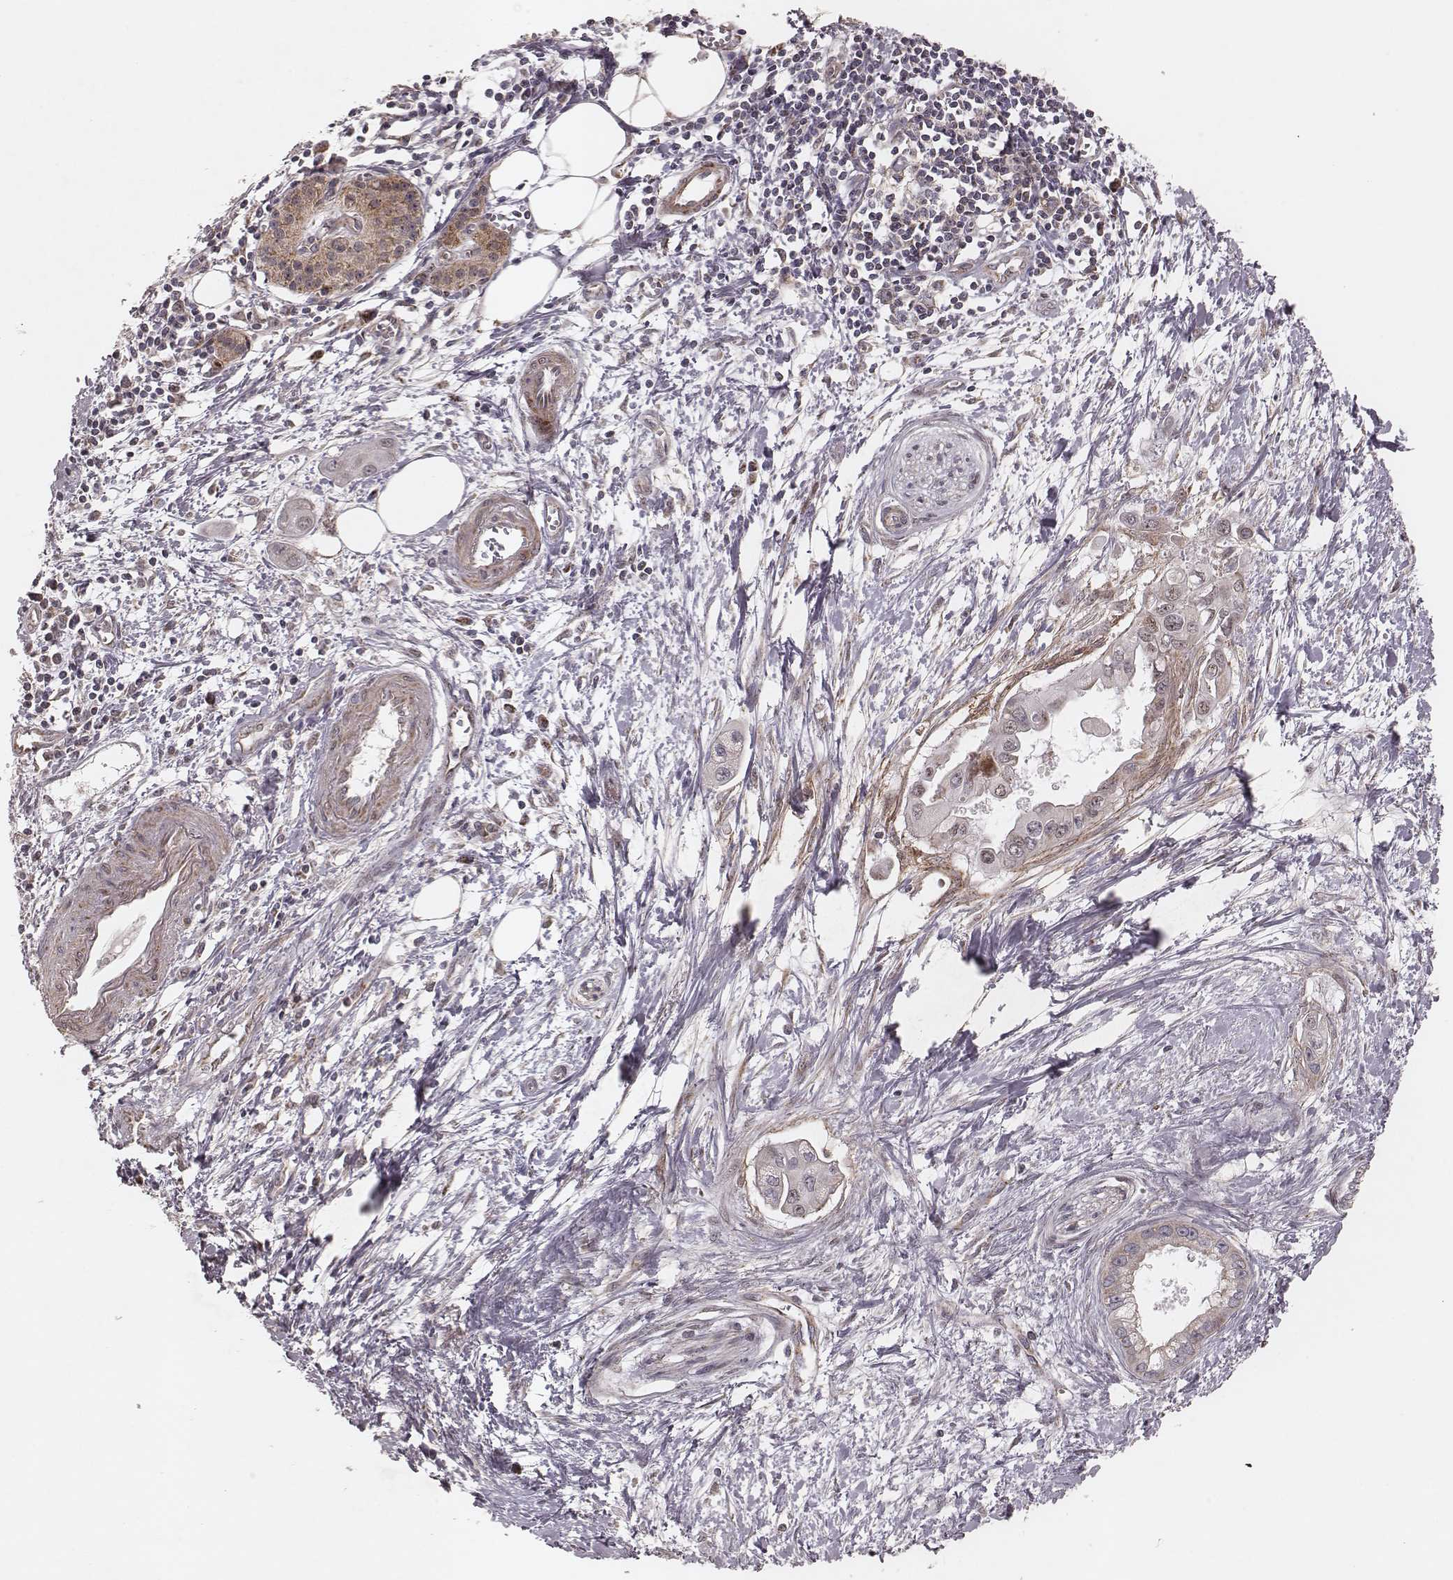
{"staining": {"intensity": "weak", "quantity": "25%-75%", "location": "cytoplasmic/membranous"}, "tissue": "pancreatic cancer", "cell_type": "Tumor cells", "image_type": "cancer", "snomed": [{"axis": "morphology", "description": "Adenocarcinoma, NOS"}, {"axis": "topography", "description": "Pancreas"}], "caption": "Pancreatic cancer (adenocarcinoma) stained with a protein marker displays weak staining in tumor cells.", "gene": "NDUFA7", "patient": {"sex": "male", "age": 60}}